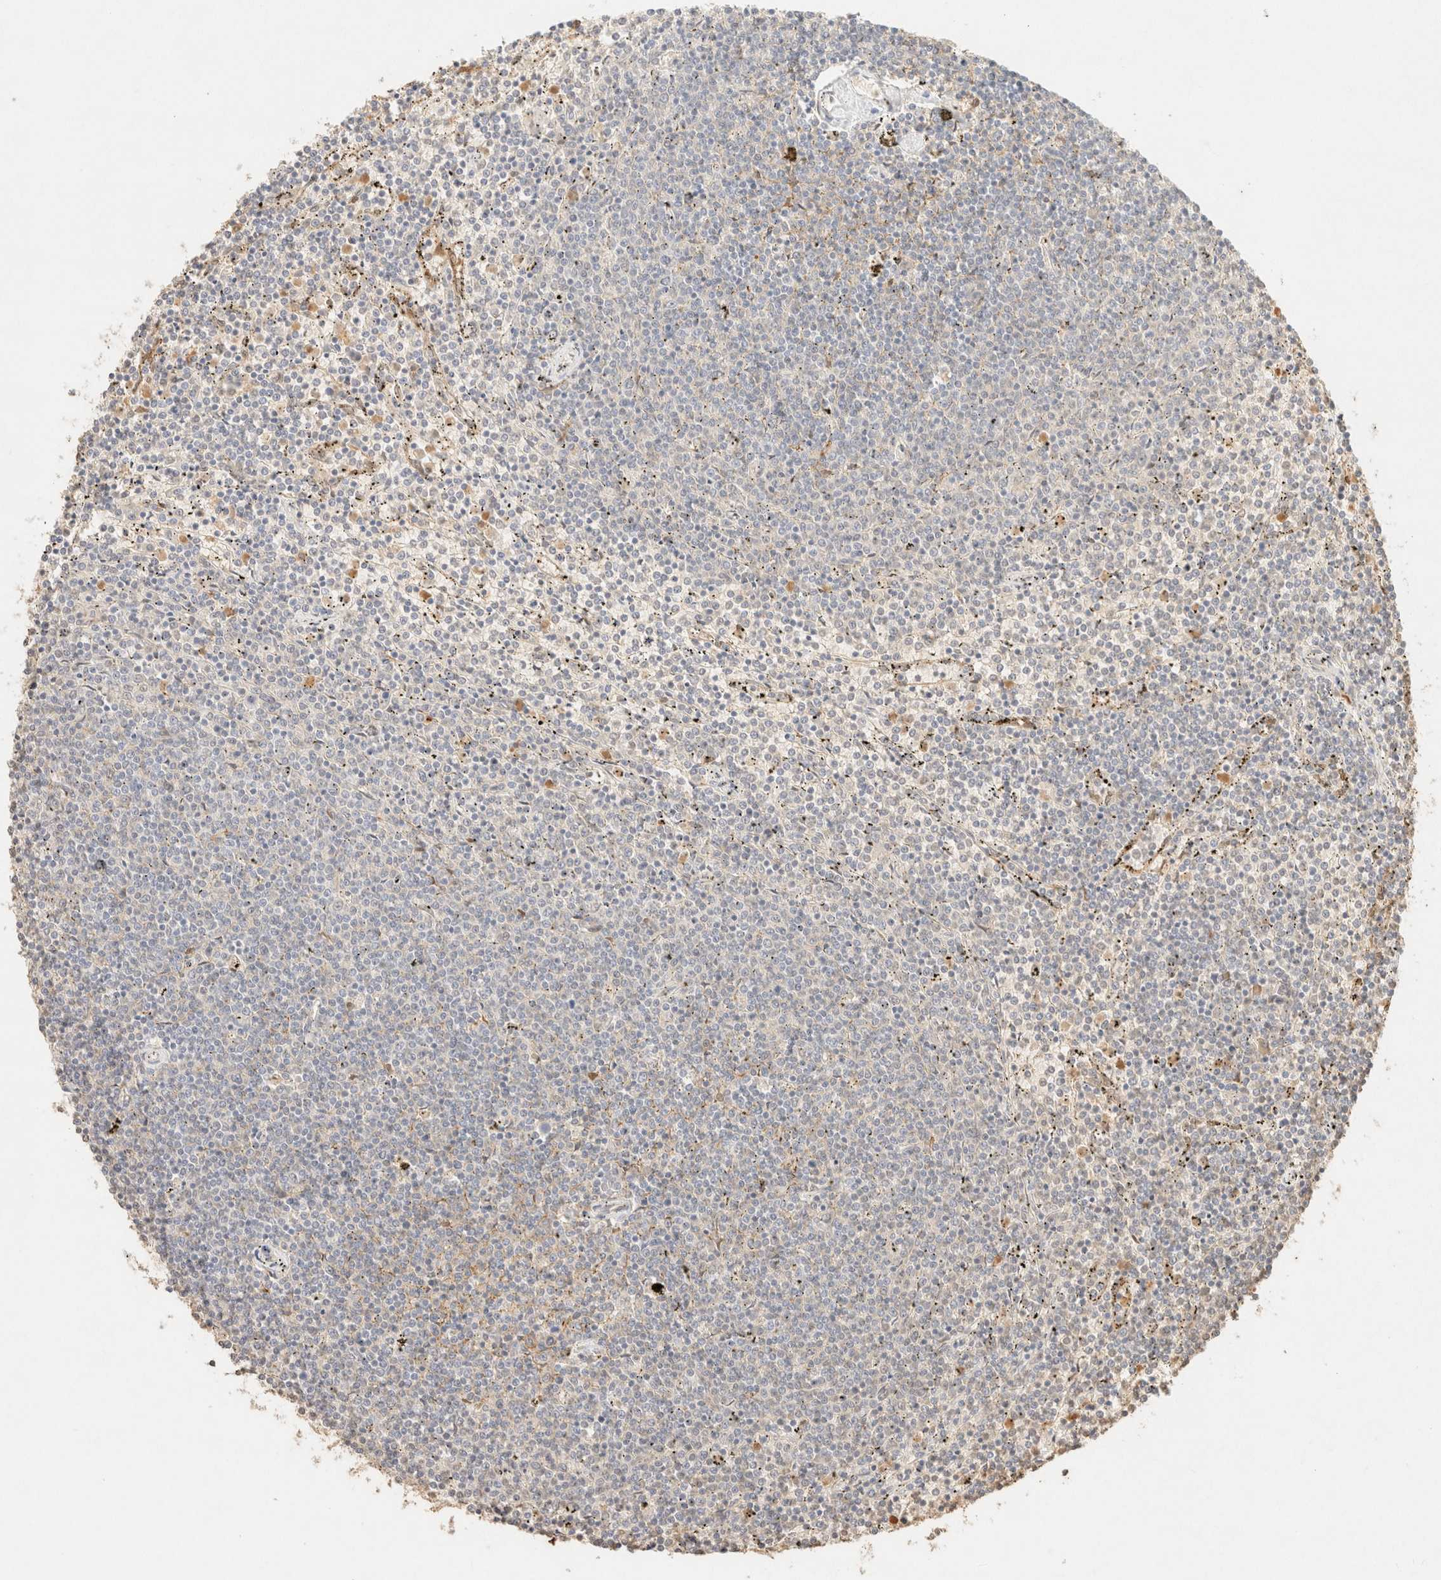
{"staining": {"intensity": "negative", "quantity": "none", "location": "none"}, "tissue": "lymphoma", "cell_type": "Tumor cells", "image_type": "cancer", "snomed": [{"axis": "morphology", "description": "Malignant lymphoma, non-Hodgkin's type, Low grade"}, {"axis": "topography", "description": "Spleen"}], "caption": "Tumor cells are negative for brown protein staining in lymphoma.", "gene": "S100A13", "patient": {"sex": "female", "age": 50}}